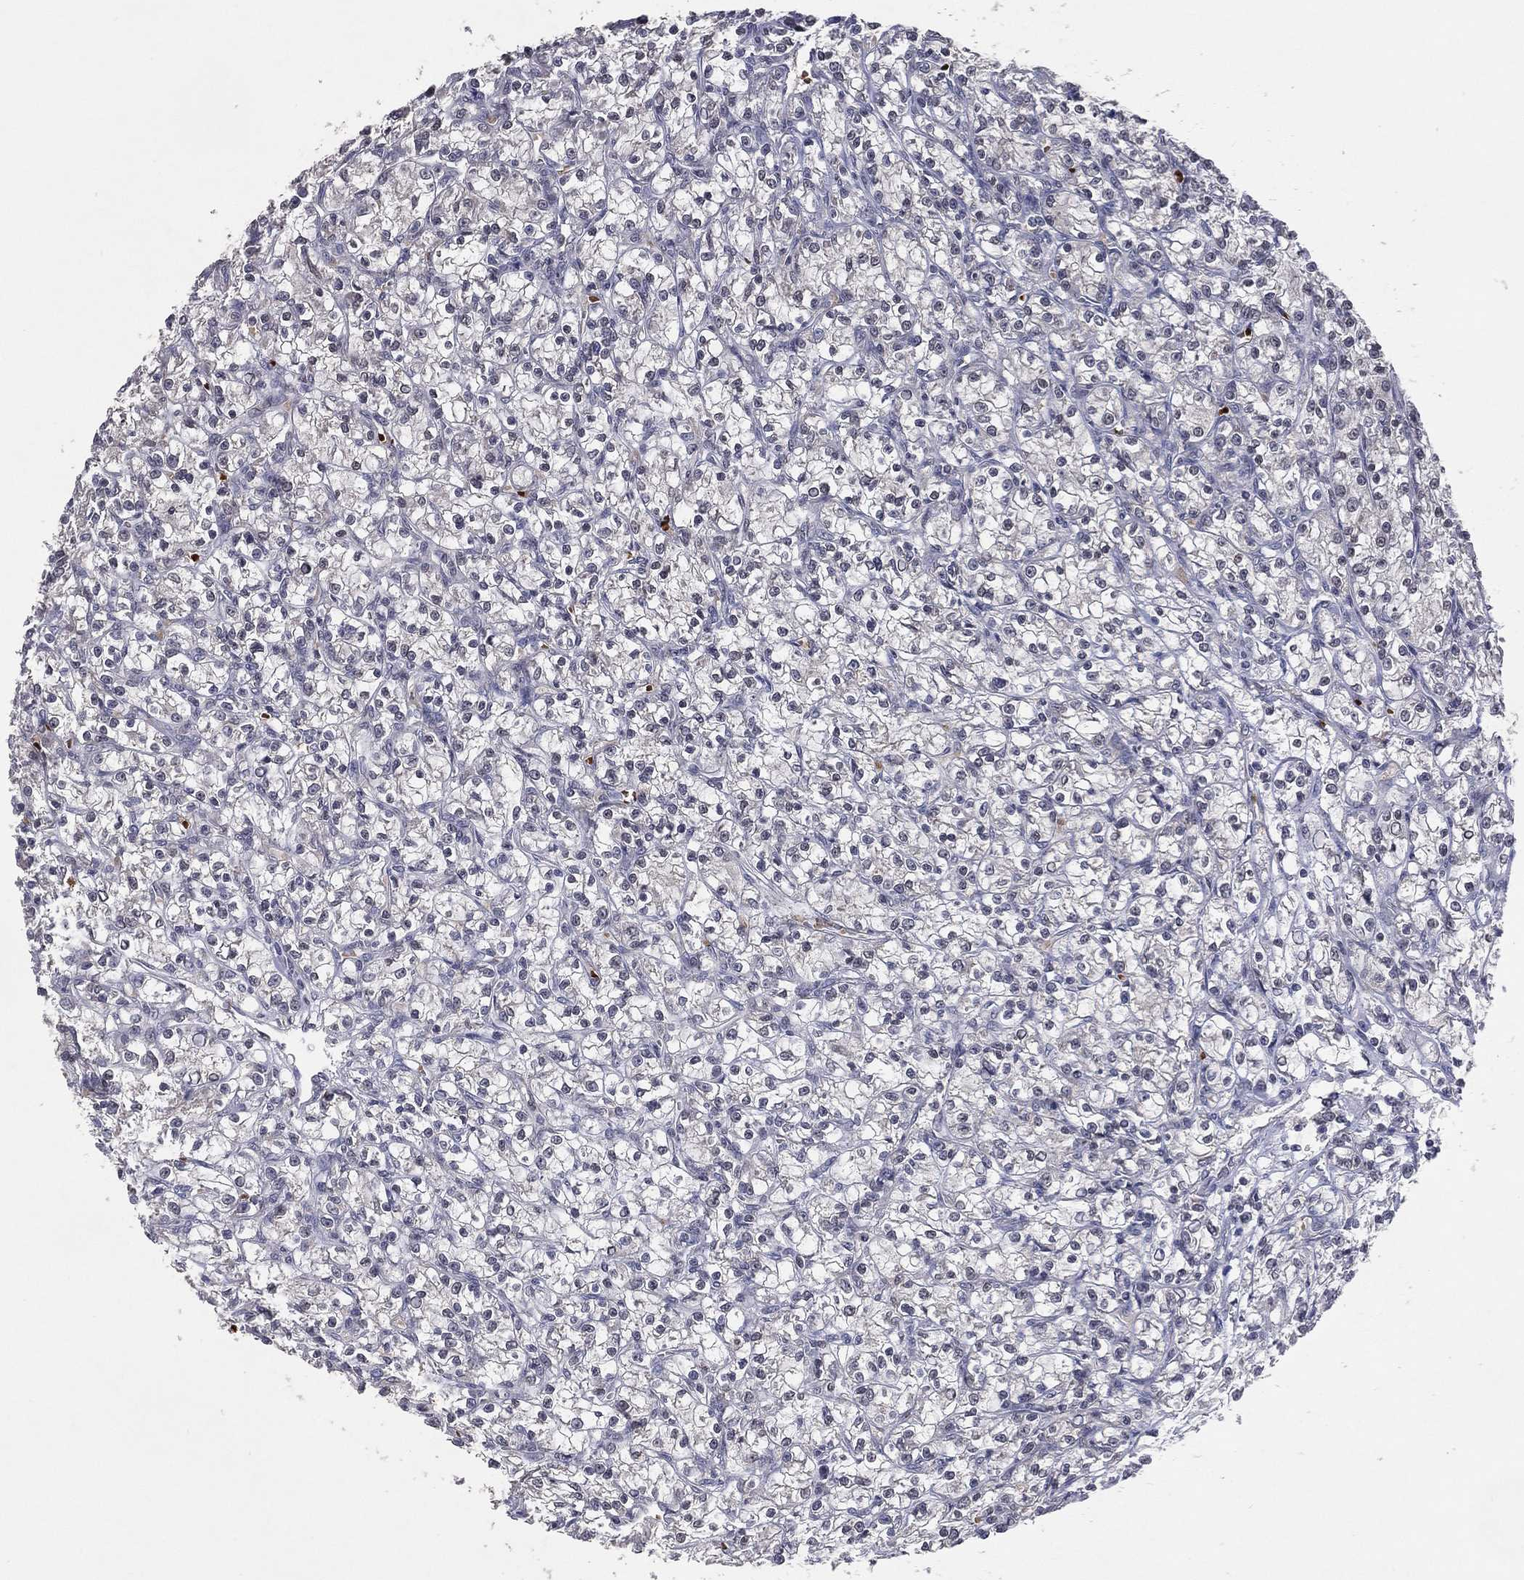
{"staining": {"intensity": "negative", "quantity": "none", "location": "none"}, "tissue": "renal cancer", "cell_type": "Tumor cells", "image_type": "cancer", "snomed": [{"axis": "morphology", "description": "Adenocarcinoma, NOS"}, {"axis": "topography", "description": "Kidney"}], "caption": "IHC of renal cancer displays no expression in tumor cells.", "gene": "DNAH7", "patient": {"sex": "female", "age": 59}}